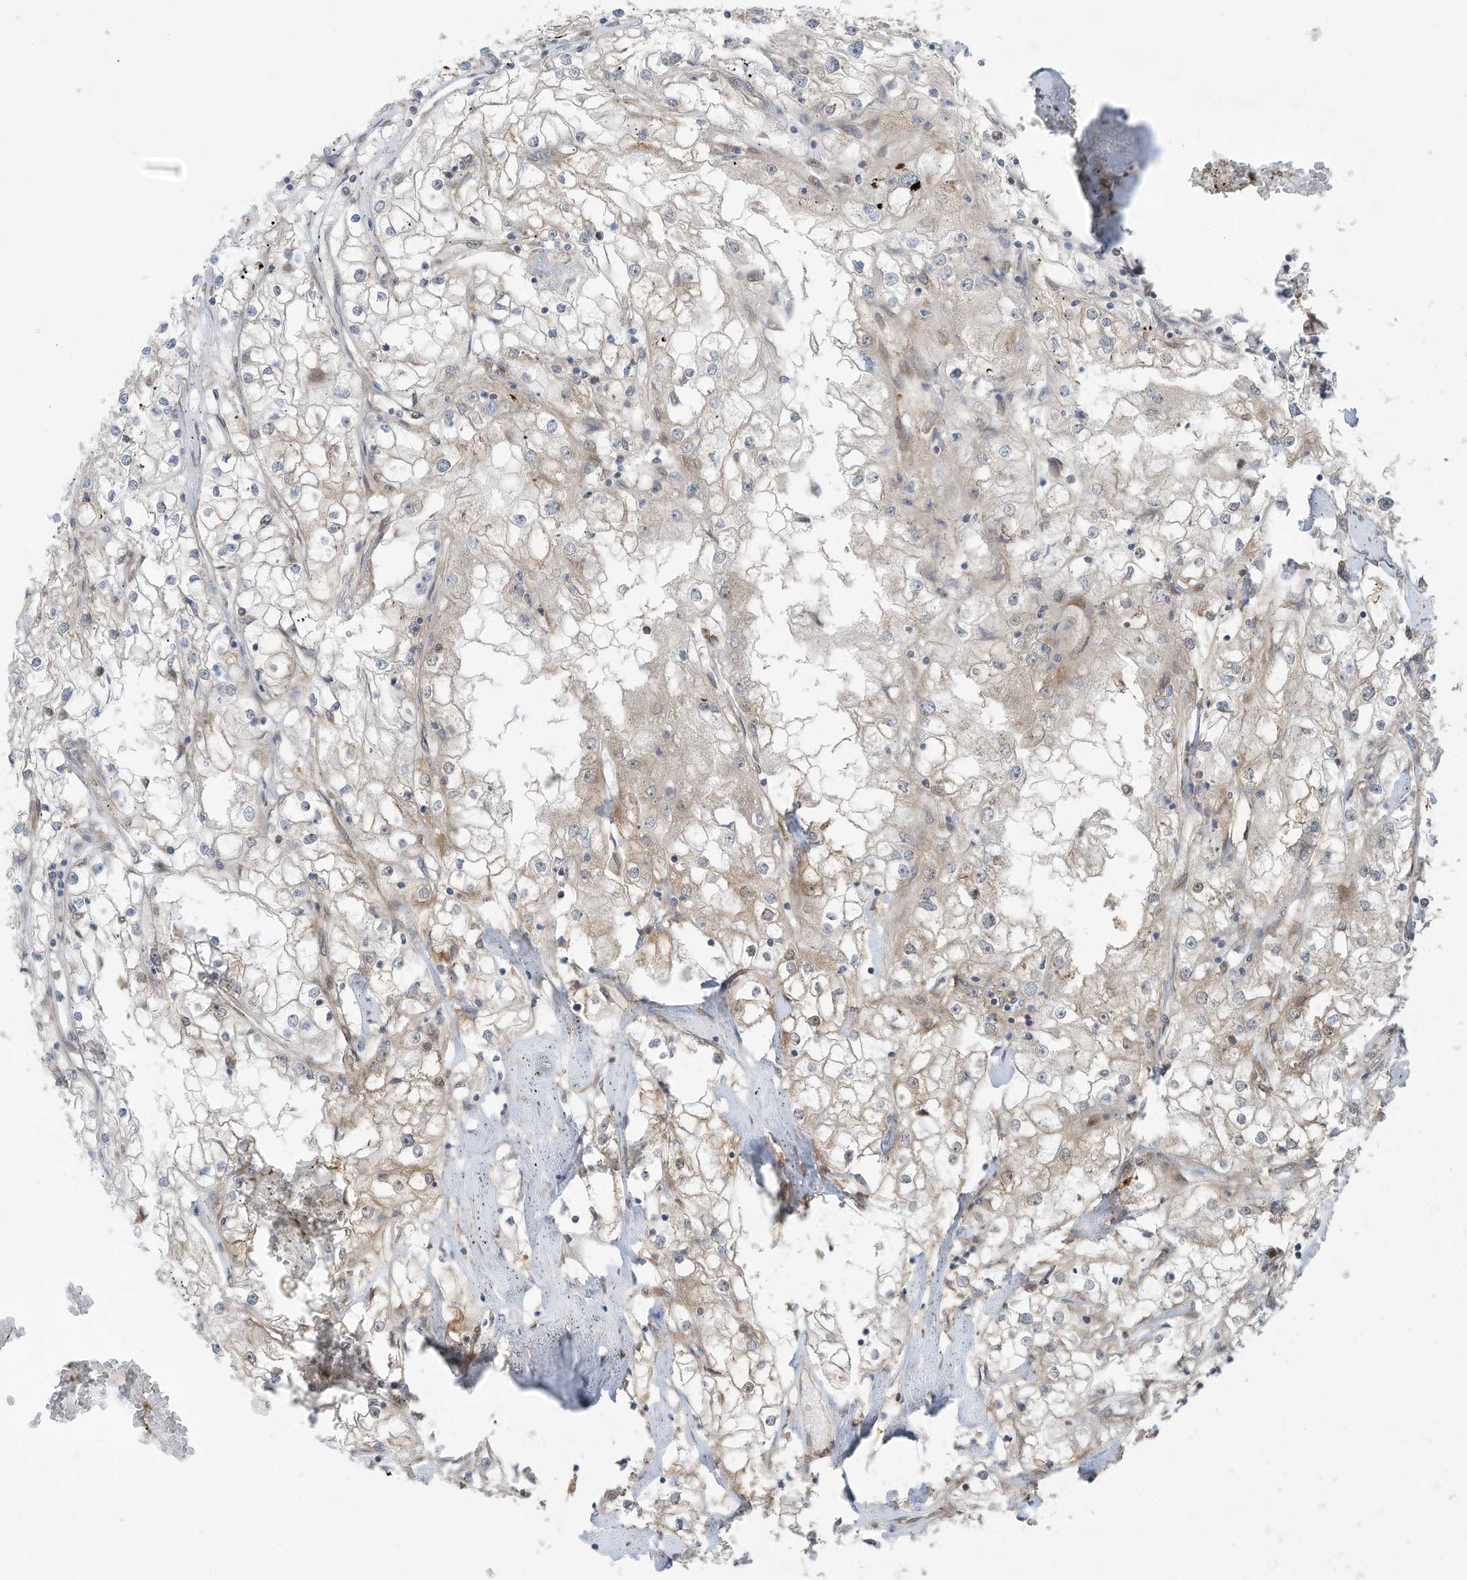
{"staining": {"intensity": "weak", "quantity": "<25%", "location": "cytoplasmic/membranous"}, "tissue": "renal cancer", "cell_type": "Tumor cells", "image_type": "cancer", "snomed": [{"axis": "morphology", "description": "Adenocarcinoma, NOS"}, {"axis": "topography", "description": "Kidney"}], "caption": "Renal cancer (adenocarcinoma) was stained to show a protein in brown. There is no significant staining in tumor cells. (Stains: DAB immunohistochemistry (IHC) with hematoxylin counter stain, Microscopy: brightfield microscopy at high magnification).", "gene": "USE1", "patient": {"sex": "male", "age": 56}}